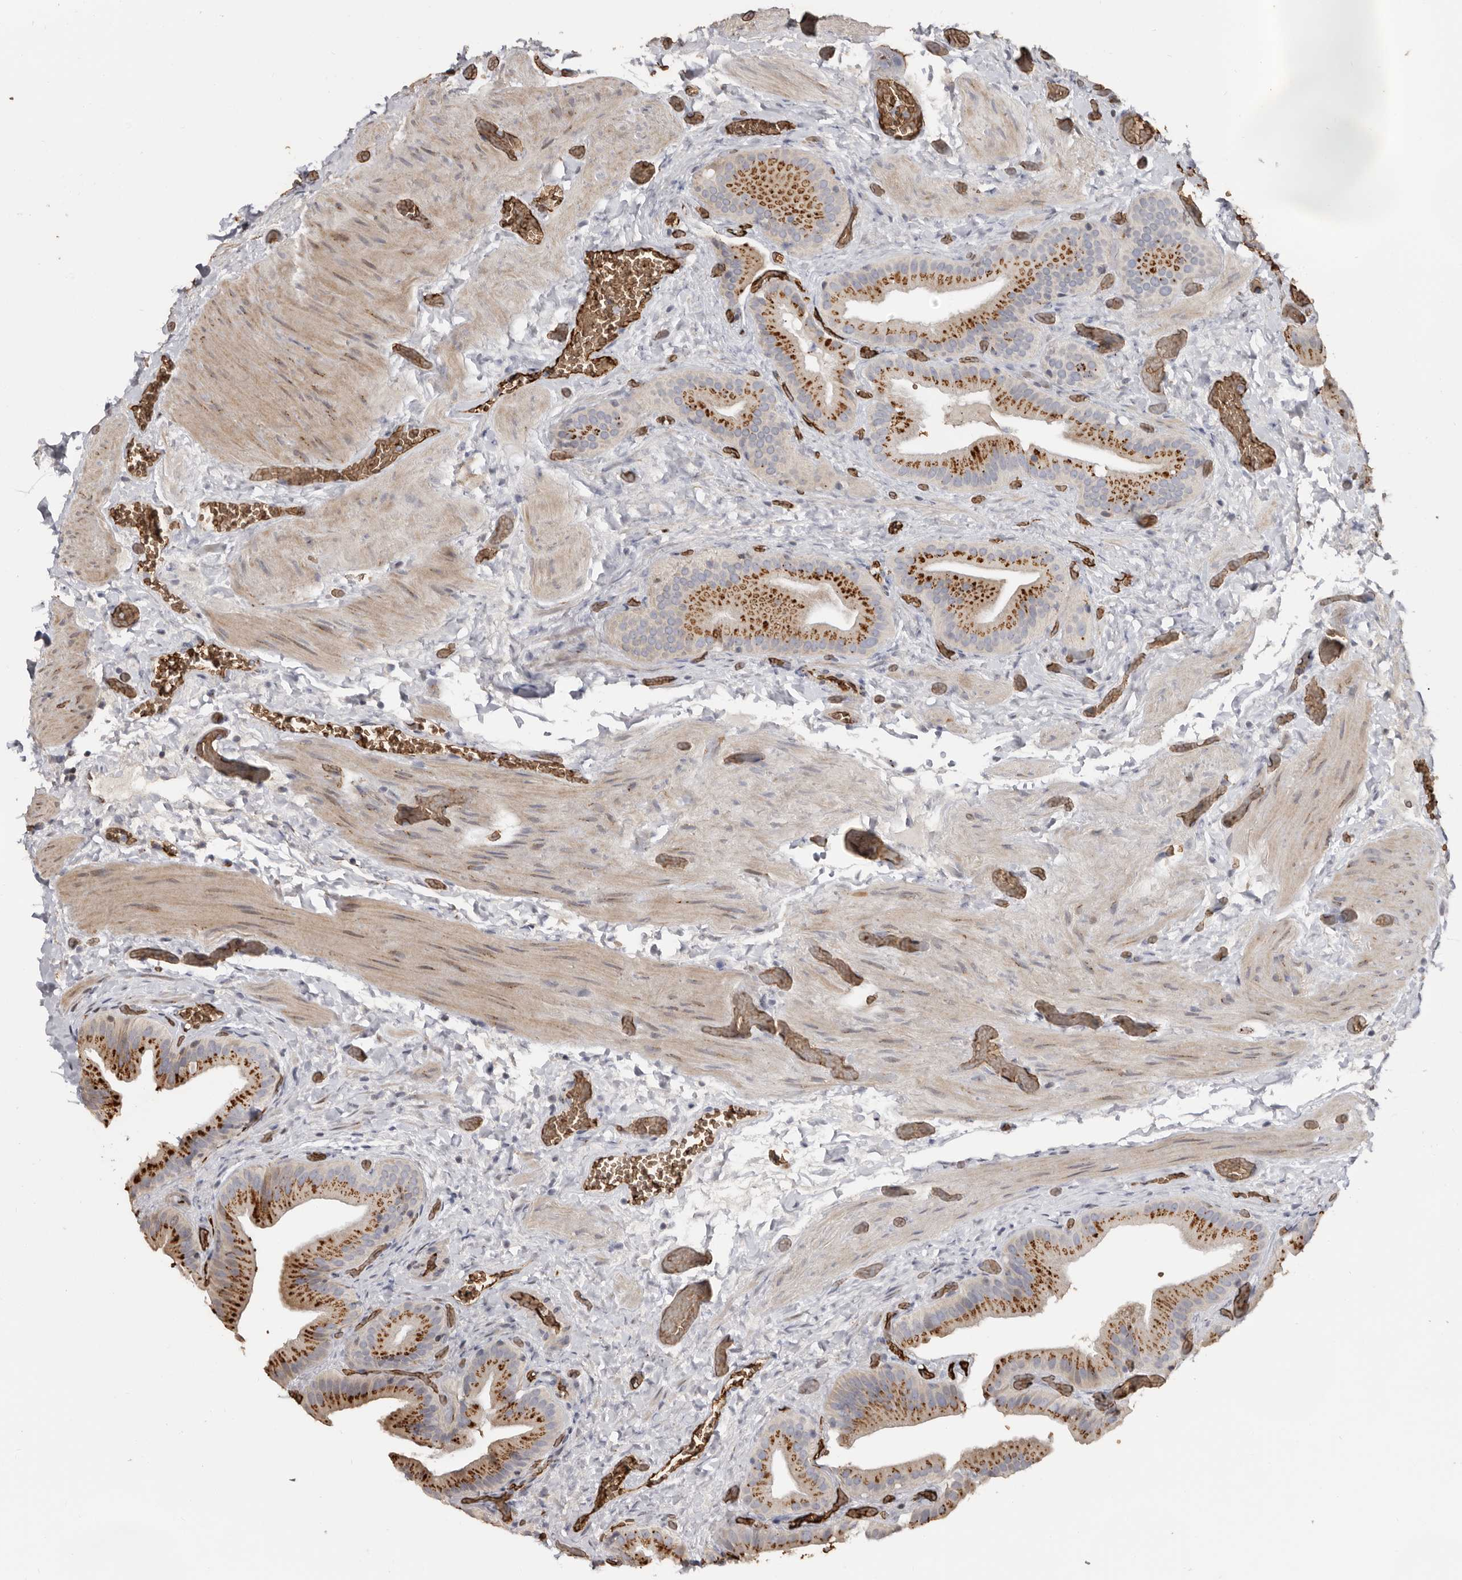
{"staining": {"intensity": "moderate", "quantity": ">75%", "location": "cytoplasmic/membranous"}, "tissue": "gallbladder", "cell_type": "Glandular cells", "image_type": "normal", "snomed": [{"axis": "morphology", "description": "Normal tissue, NOS"}, {"axis": "topography", "description": "Gallbladder"}], "caption": "This histopathology image exhibits benign gallbladder stained with immunohistochemistry (IHC) to label a protein in brown. The cytoplasmic/membranous of glandular cells show moderate positivity for the protein. Nuclei are counter-stained blue.", "gene": "ENTREP1", "patient": {"sex": "female", "age": 64}}